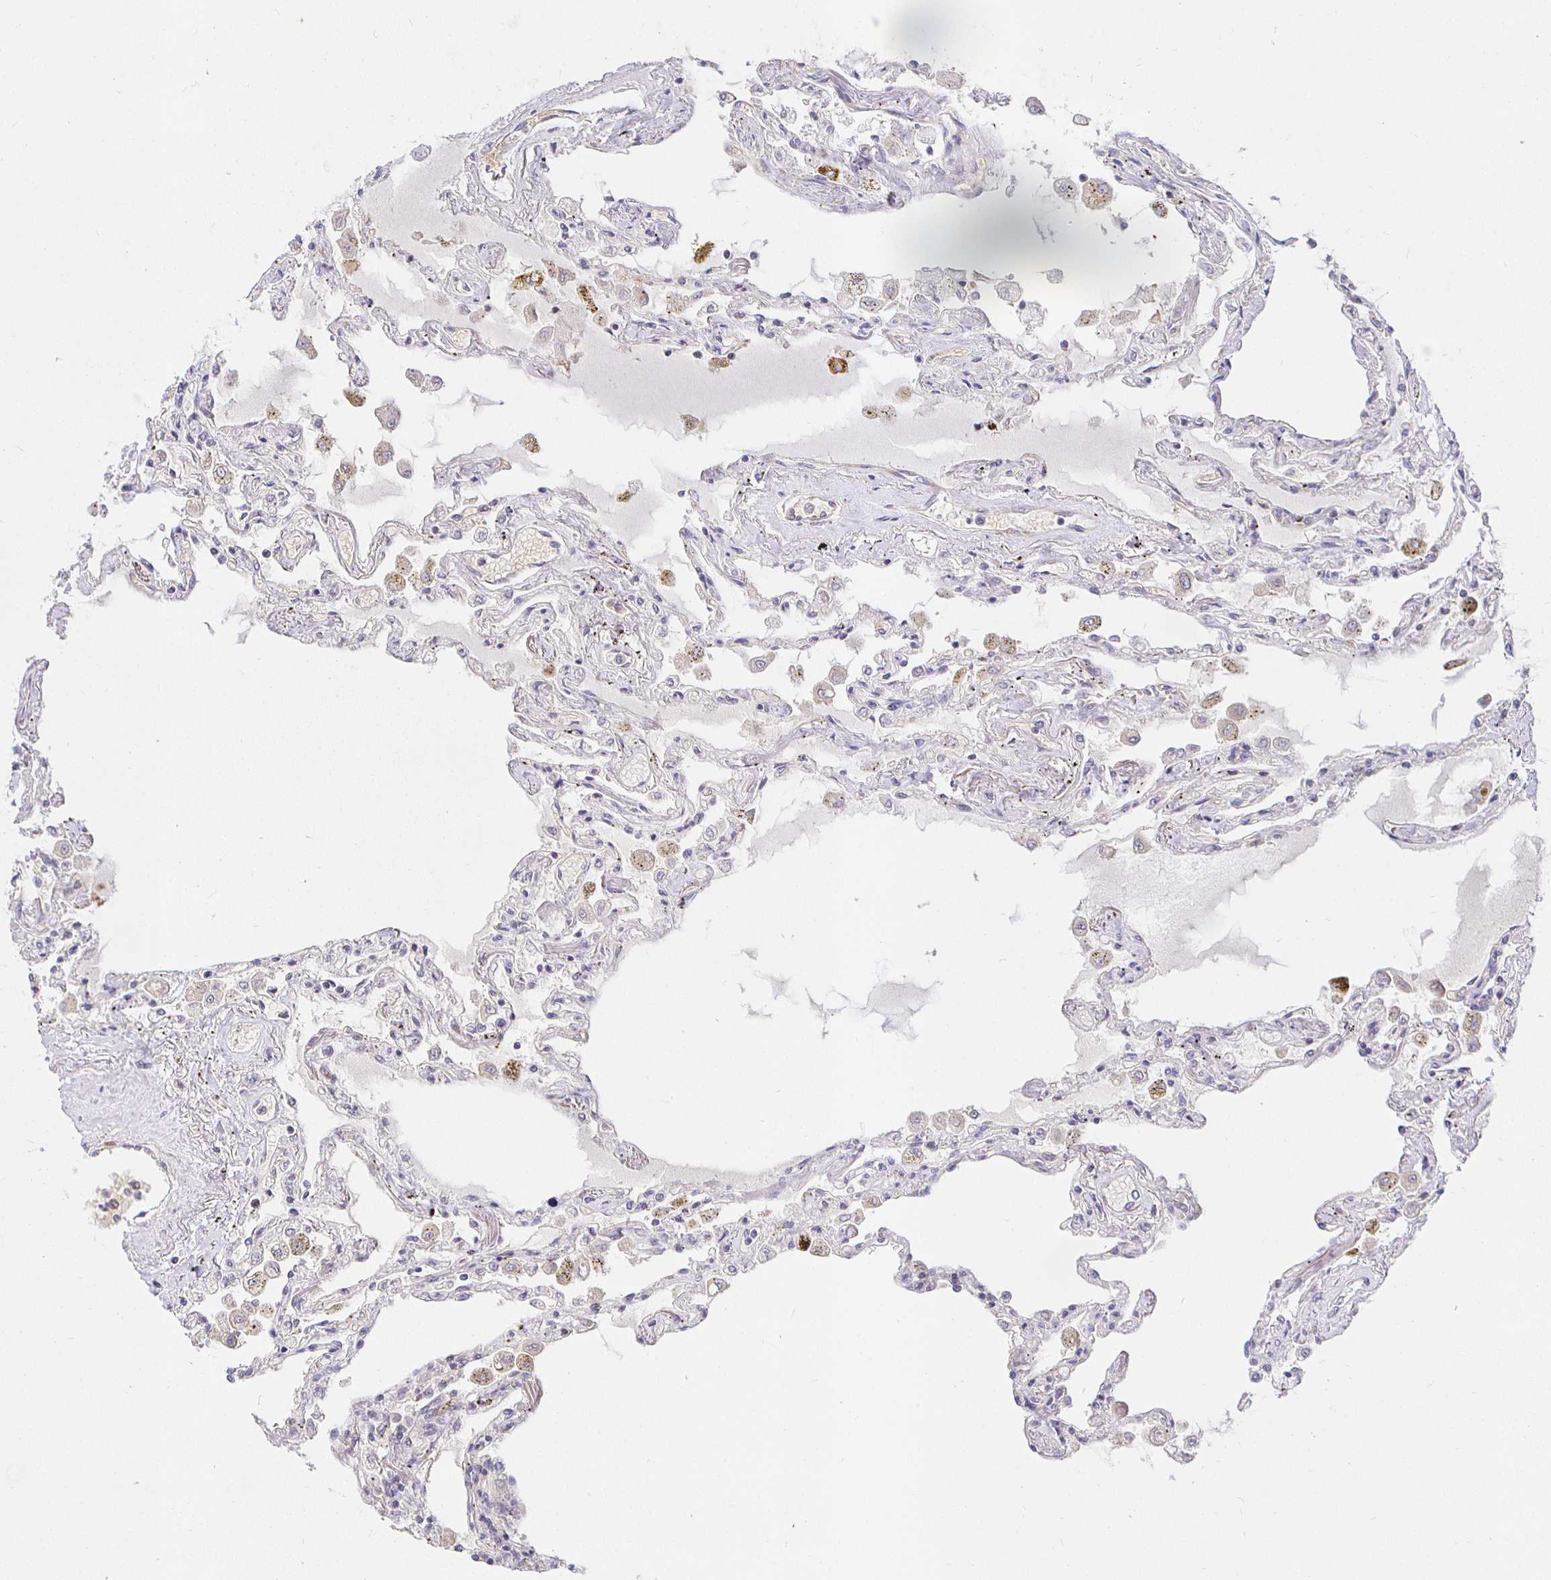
{"staining": {"intensity": "negative", "quantity": "none", "location": "none"}, "tissue": "lung", "cell_type": "Alveolar cells", "image_type": "normal", "snomed": [{"axis": "morphology", "description": "Normal tissue, NOS"}, {"axis": "morphology", "description": "Adenocarcinoma, NOS"}, {"axis": "topography", "description": "Cartilage tissue"}, {"axis": "topography", "description": "Lung"}], "caption": "DAB immunohistochemical staining of benign lung reveals no significant positivity in alveolar cells. (DAB (3,3'-diaminobenzidine) IHC, high magnification).", "gene": "IRAK1", "patient": {"sex": "female", "age": 67}}